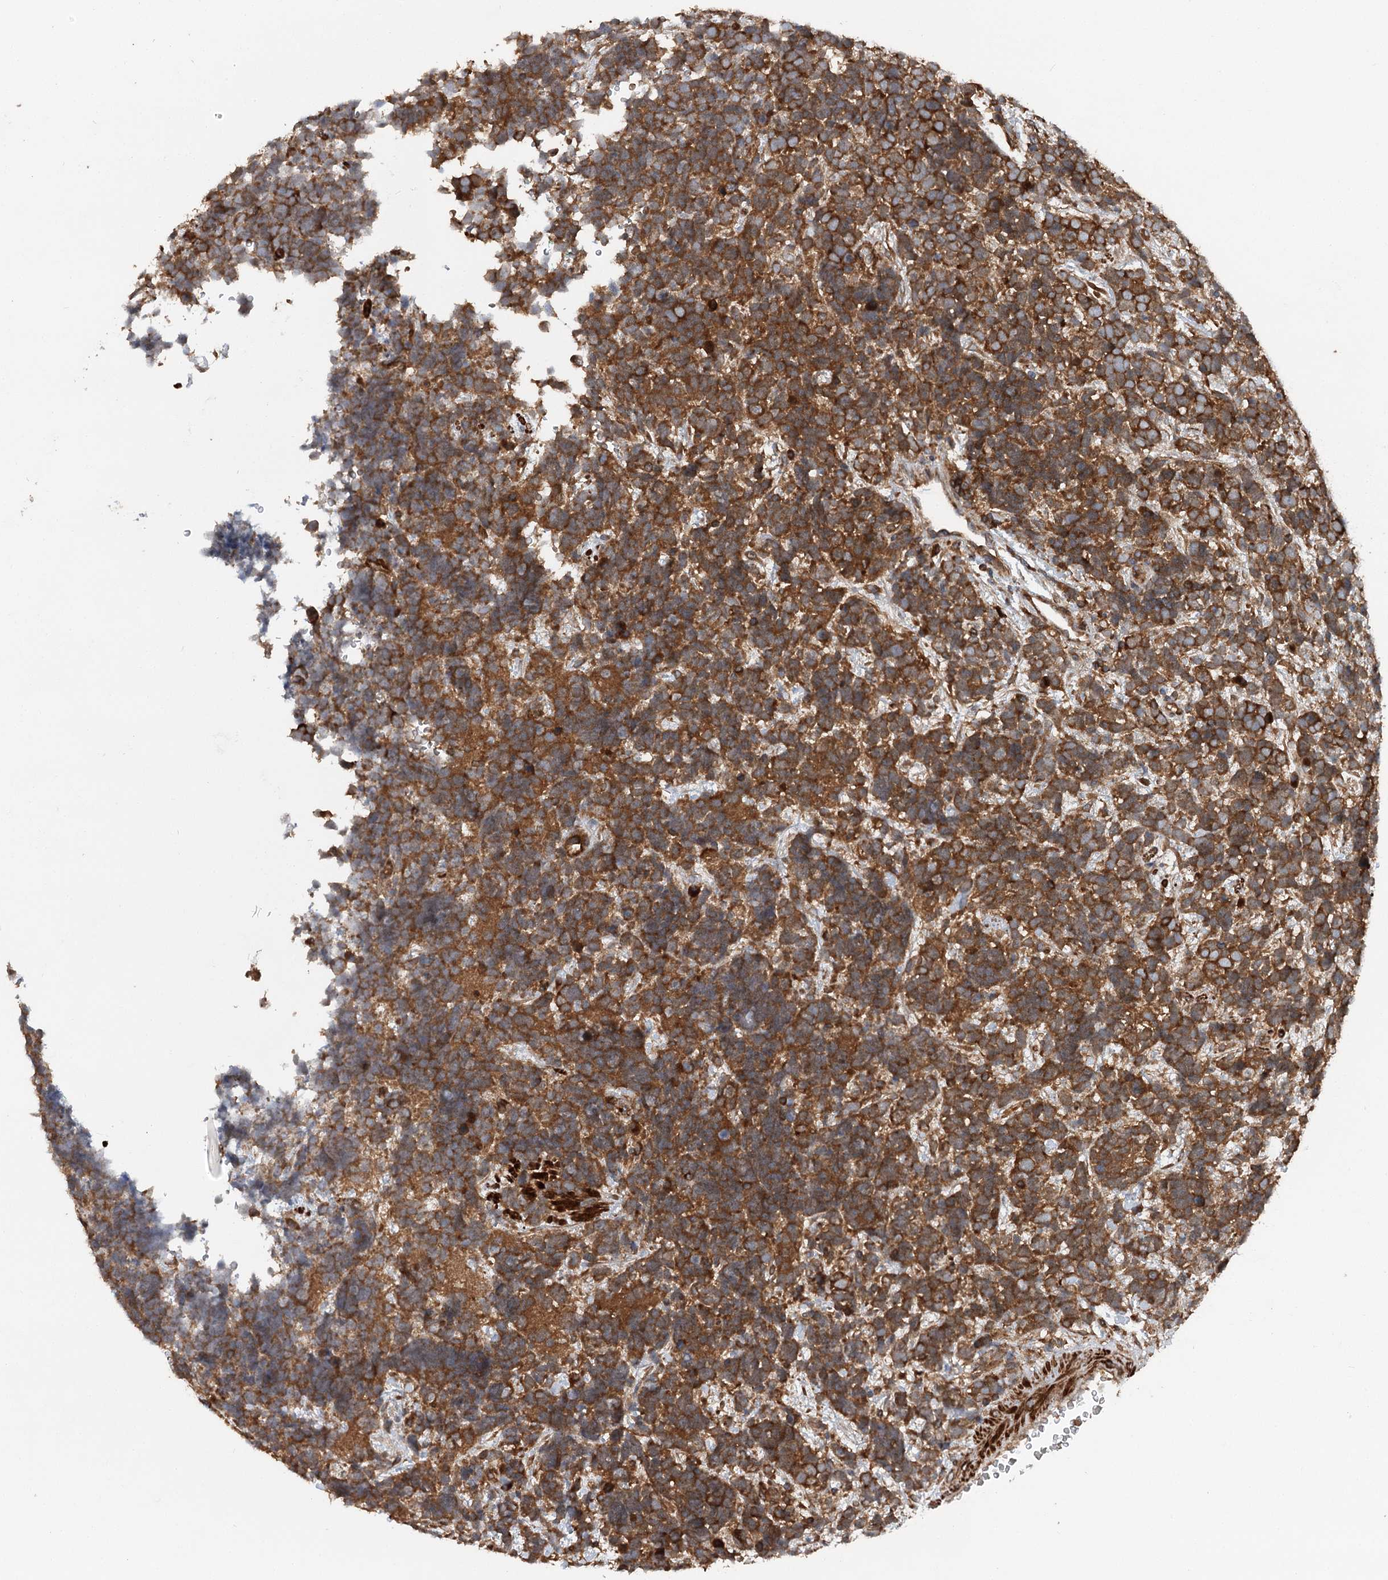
{"staining": {"intensity": "strong", "quantity": ">75%", "location": "cytoplasmic/membranous"}, "tissue": "urothelial cancer", "cell_type": "Tumor cells", "image_type": "cancer", "snomed": [{"axis": "morphology", "description": "Urothelial carcinoma, High grade"}, {"axis": "topography", "description": "Urinary bladder"}], "caption": "This is an image of immunohistochemistry staining of urothelial cancer, which shows strong positivity in the cytoplasmic/membranous of tumor cells.", "gene": "PAIP2", "patient": {"sex": "female", "age": 82}}